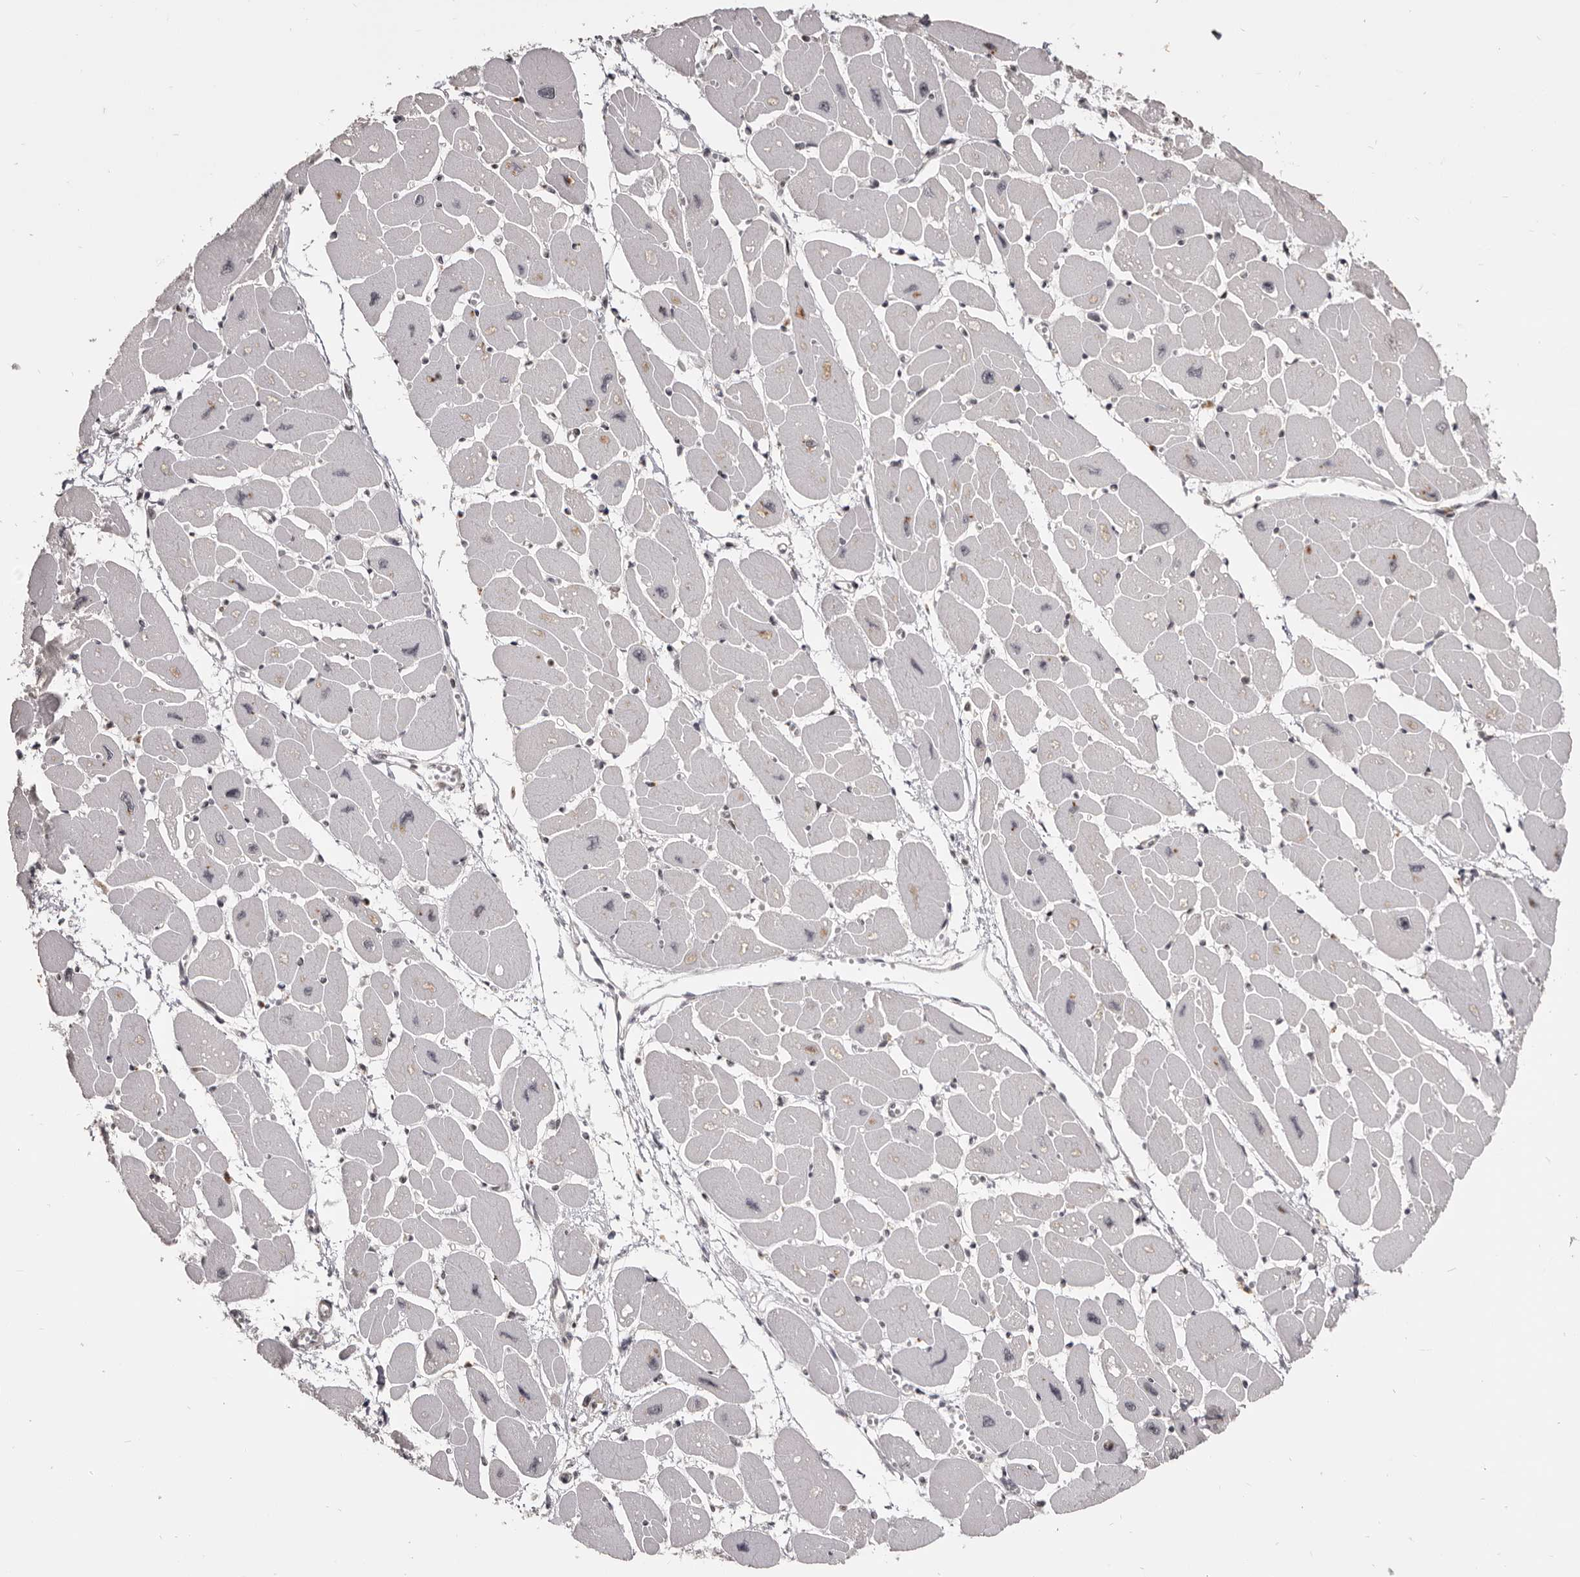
{"staining": {"intensity": "moderate", "quantity": "<25%", "location": "cytoplasmic/membranous"}, "tissue": "heart muscle", "cell_type": "Cardiomyocytes", "image_type": "normal", "snomed": [{"axis": "morphology", "description": "Normal tissue, NOS"}, {"axis": "topography", "description": "Heart"}], "caption": "Heart muscle stained with immunohistochemistry demonstrates moderate cytoplasmic/membranous expression in about <25% of cardiomyocytes.", "gene": "THUMPD1", "patient": {"sex": "female", "age": 54}}